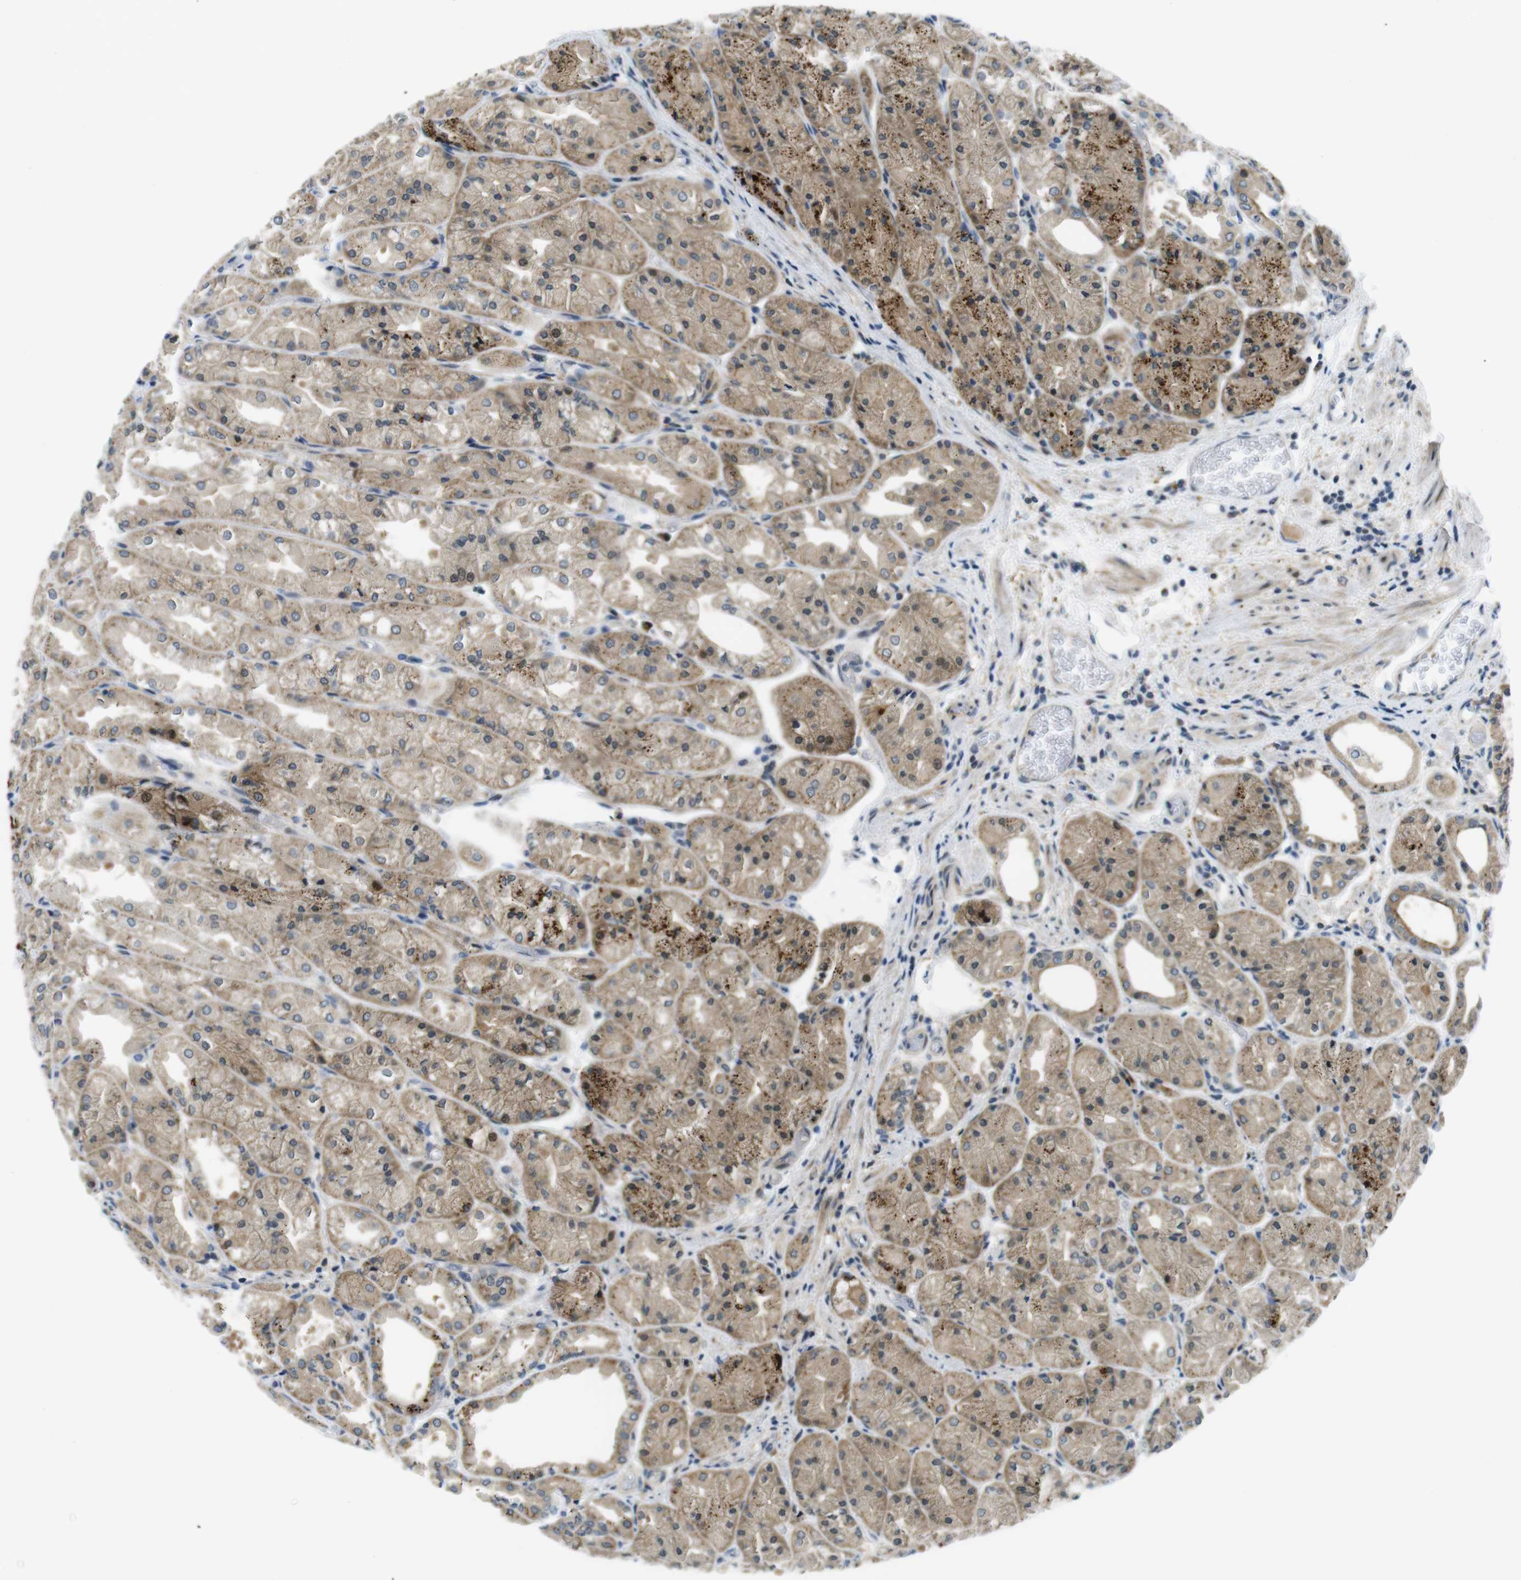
{"staining": {"intensity": "strong", "quantity": "25%-75%", "location": "cytoplasmic/membranous"}, "tissue": "stomach", "cell_type": "Glandular cells", "image_type": "normal", "snomed": [{"axis": "morphology", "description": "Normal tissue, NOS"}, {"axis": "topography", "description": "Stomach, upper"}], "caption": "Protein expression analysis of normal human stomach reveals strong cytoplasmic/membranous expression in approximately 25%-75% of glandular cells. (DAB IHC, brown staining for protein, blue staining for nuclei).", "gene": "ZDHHC3", "patient": {"sex": "male", "age": 72}}